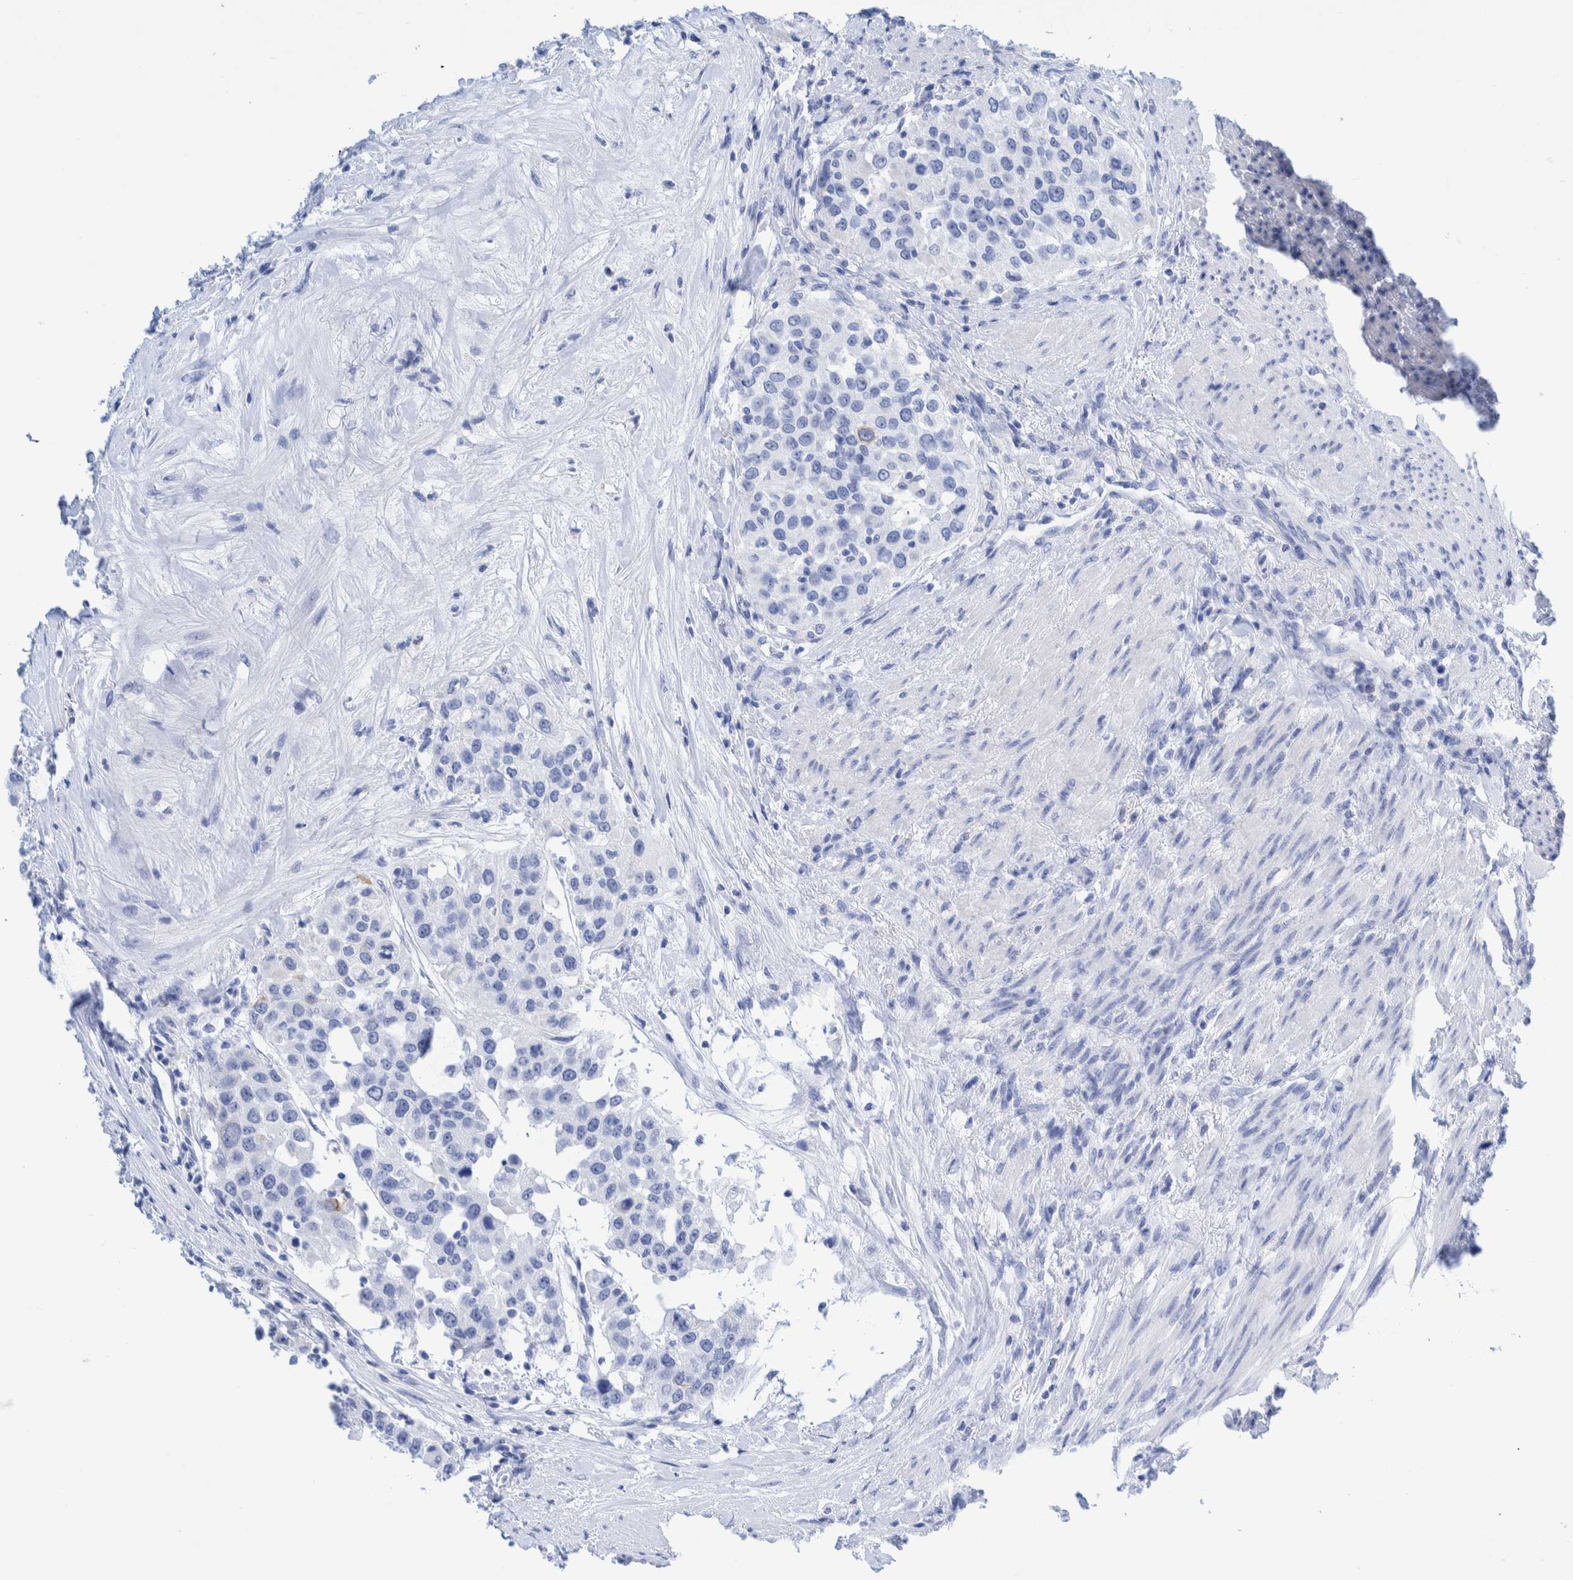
{"staining": {"intensity": "moderate", "quantity": "<25%", "location": "cytoplasmic/membranous"}, "tissue": "urothelial cancer", "cell_type": "Tumor cells", "image_type": "cancer", "snomed": [{"axis": "morphology", "description": "Urothelial carcinoma, High grade"}, {"axis": "topography", "description": "Urinary bladder"}], "caption": "Urothelial cancer stained with immunohistochemistry displays moderate cytoplasmic/membranous expression in about <25% of tumor cells.", "gene": "KRT14", "patient": {"sex": "female", "age": 80}}